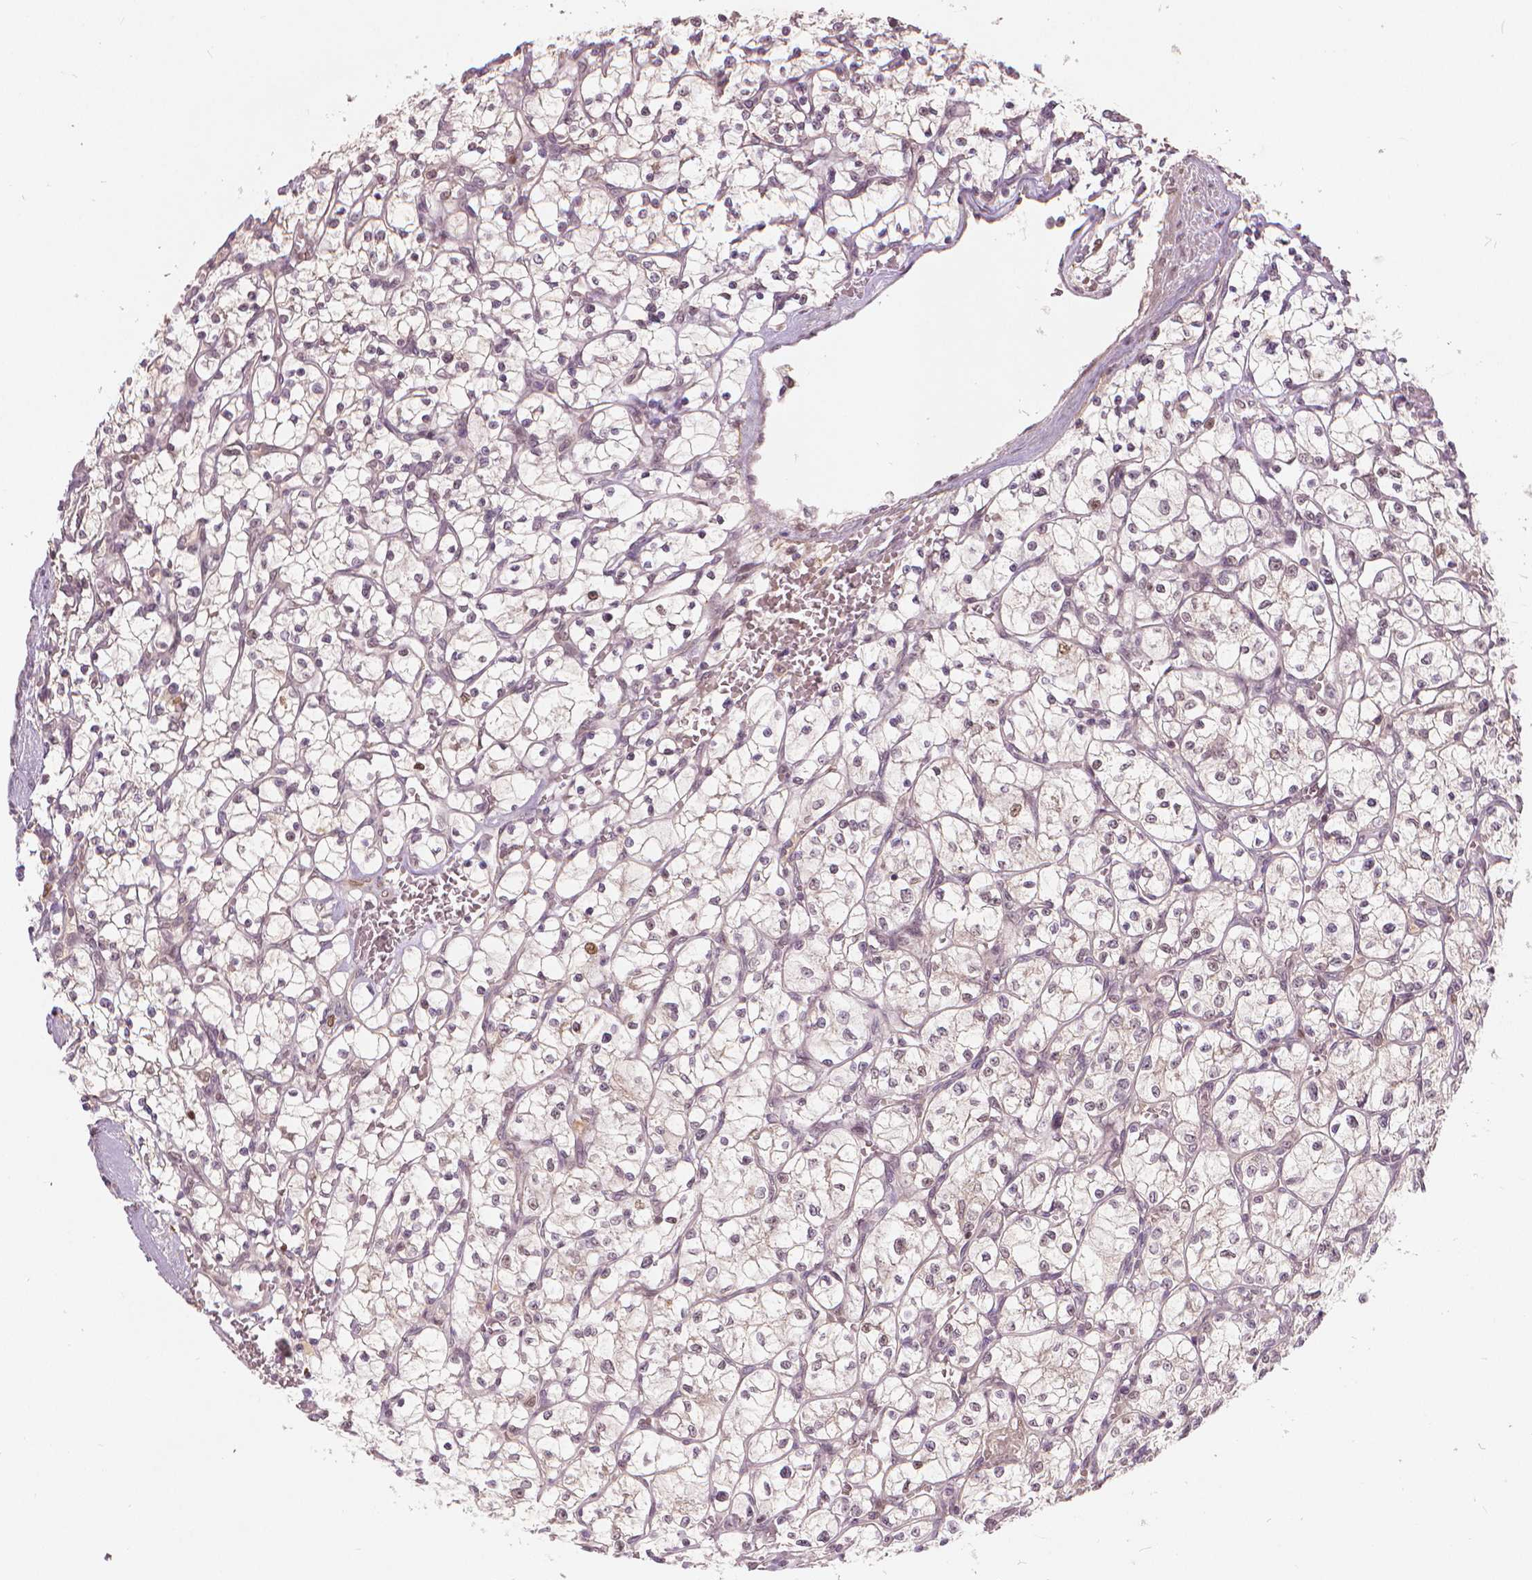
{"staining": {"intensity": "moderate", "quantity": "<25%", "location": "nuclear"}, "tissue": "renal cancer", "cell_type": "Tumor cells", "image_type": "cancer", "snomed": [{"axis": "morphology", "description": "Adenocarcinoma, NOS"}, {"axis": "topography", "description": "Kidney"}], "caption": "There is low levels of moderate nuclear positivity in tumor cells of renal cancer (adenocarcinoma), as demonstrated by immunohistochemical staining (brown color).", "gene": "NSD2", "patient": {"sex": "female", "age": 64}}